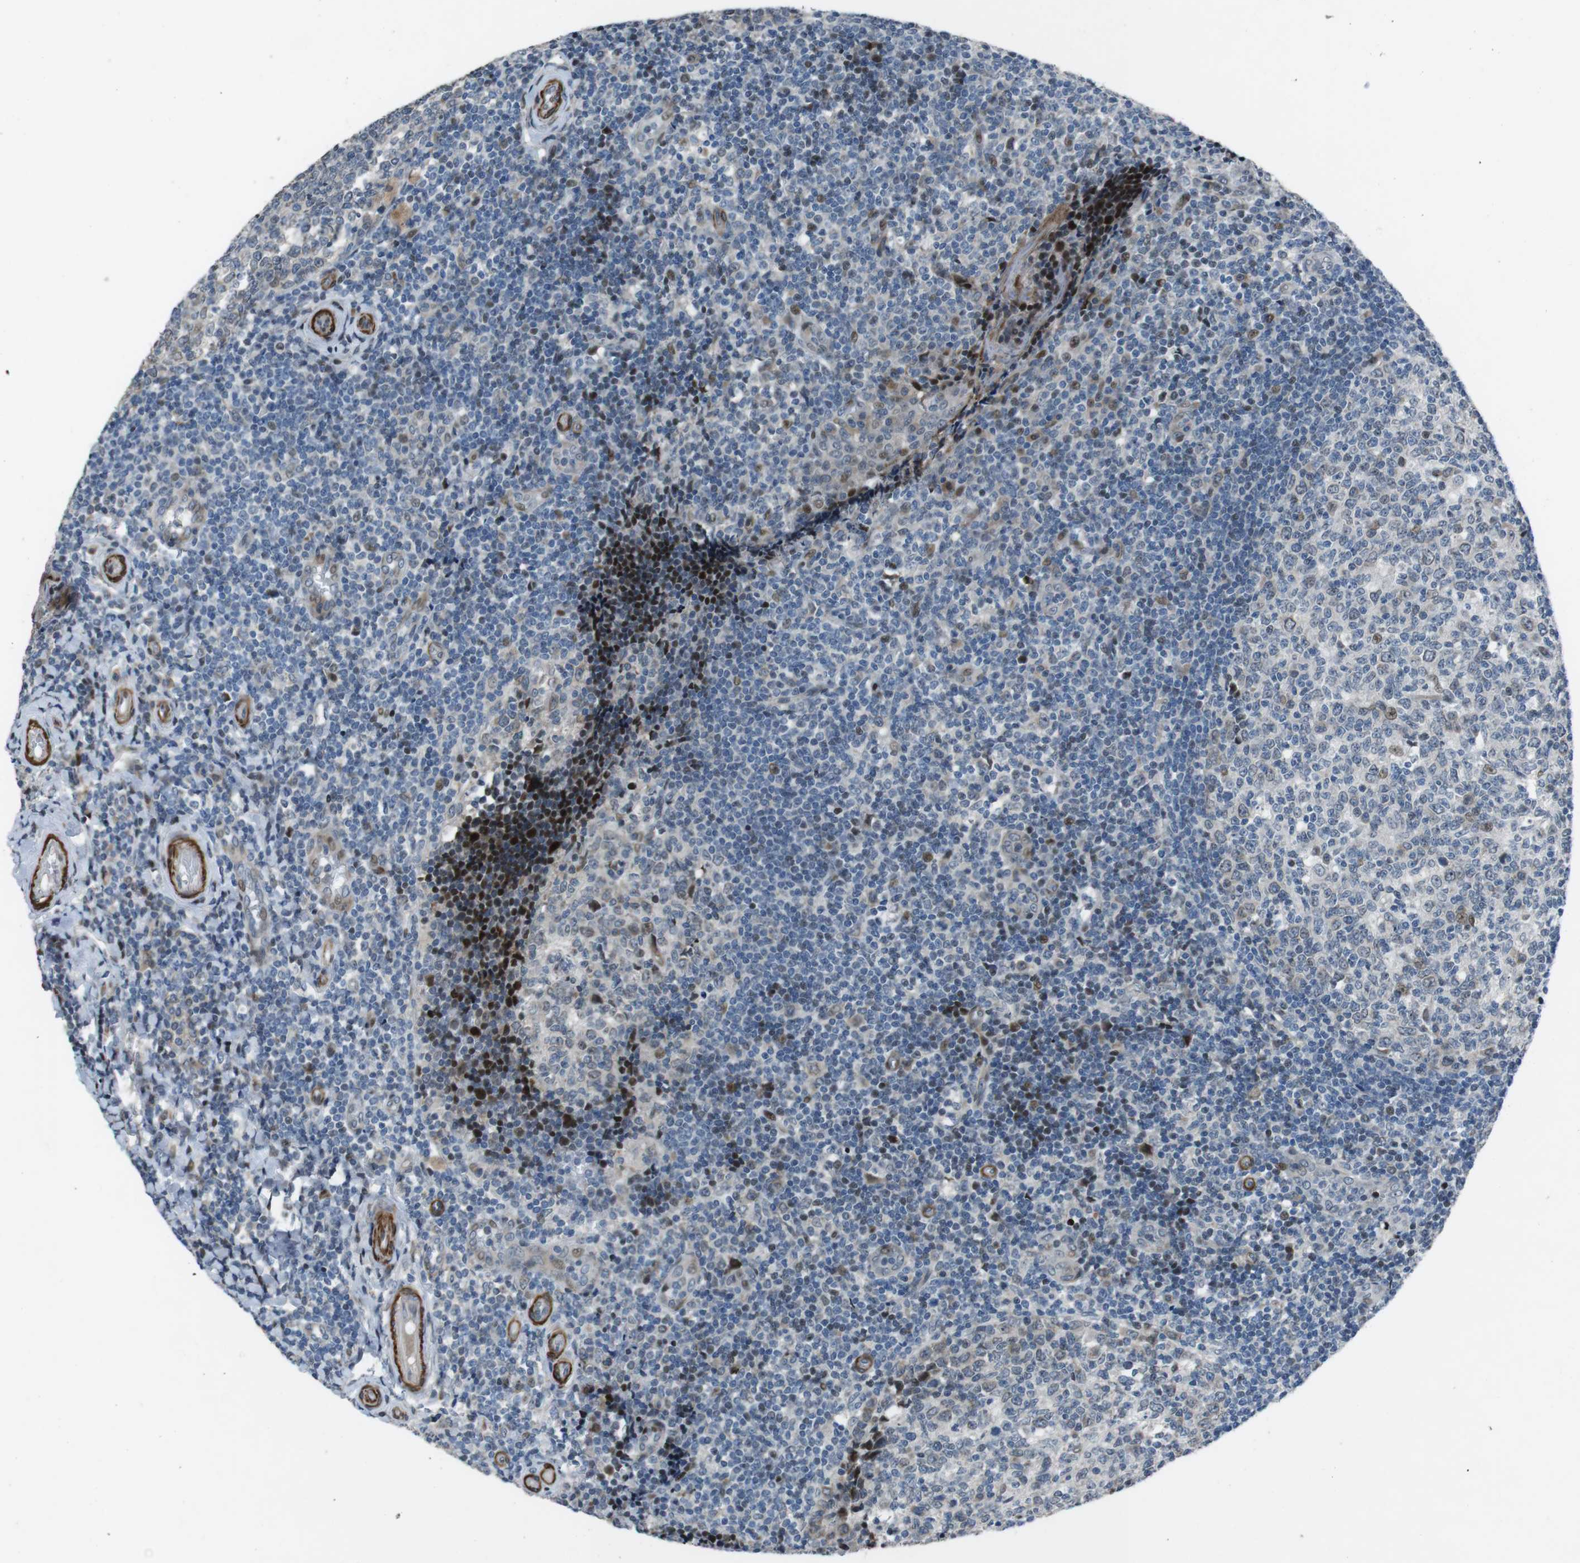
{"staining": {"intensity": "moderate", "quantity": "<25%", "location": "nuclear"}, "tissue": "tonsil", "cell_type": "Germinal center cells", "image_type": "normal", "snomed": [{"axis": "morphology", "description": "Normal tissue, NOS"}, {"axis": "topography", "description": "Tonsil"}], "caption": "Protein expression analysis of unremarkable tonsil displays moderate nuclear expression in about <25% of germinal center cells. The staining is performed using DAB (3,3'-diaminobenzidine) brown chromogen to label protein expression. The nuclei are counter-stained blue using hematoxylin.", "gene": "PBRM1", "patient": {"sex": "female", "age": 19}}